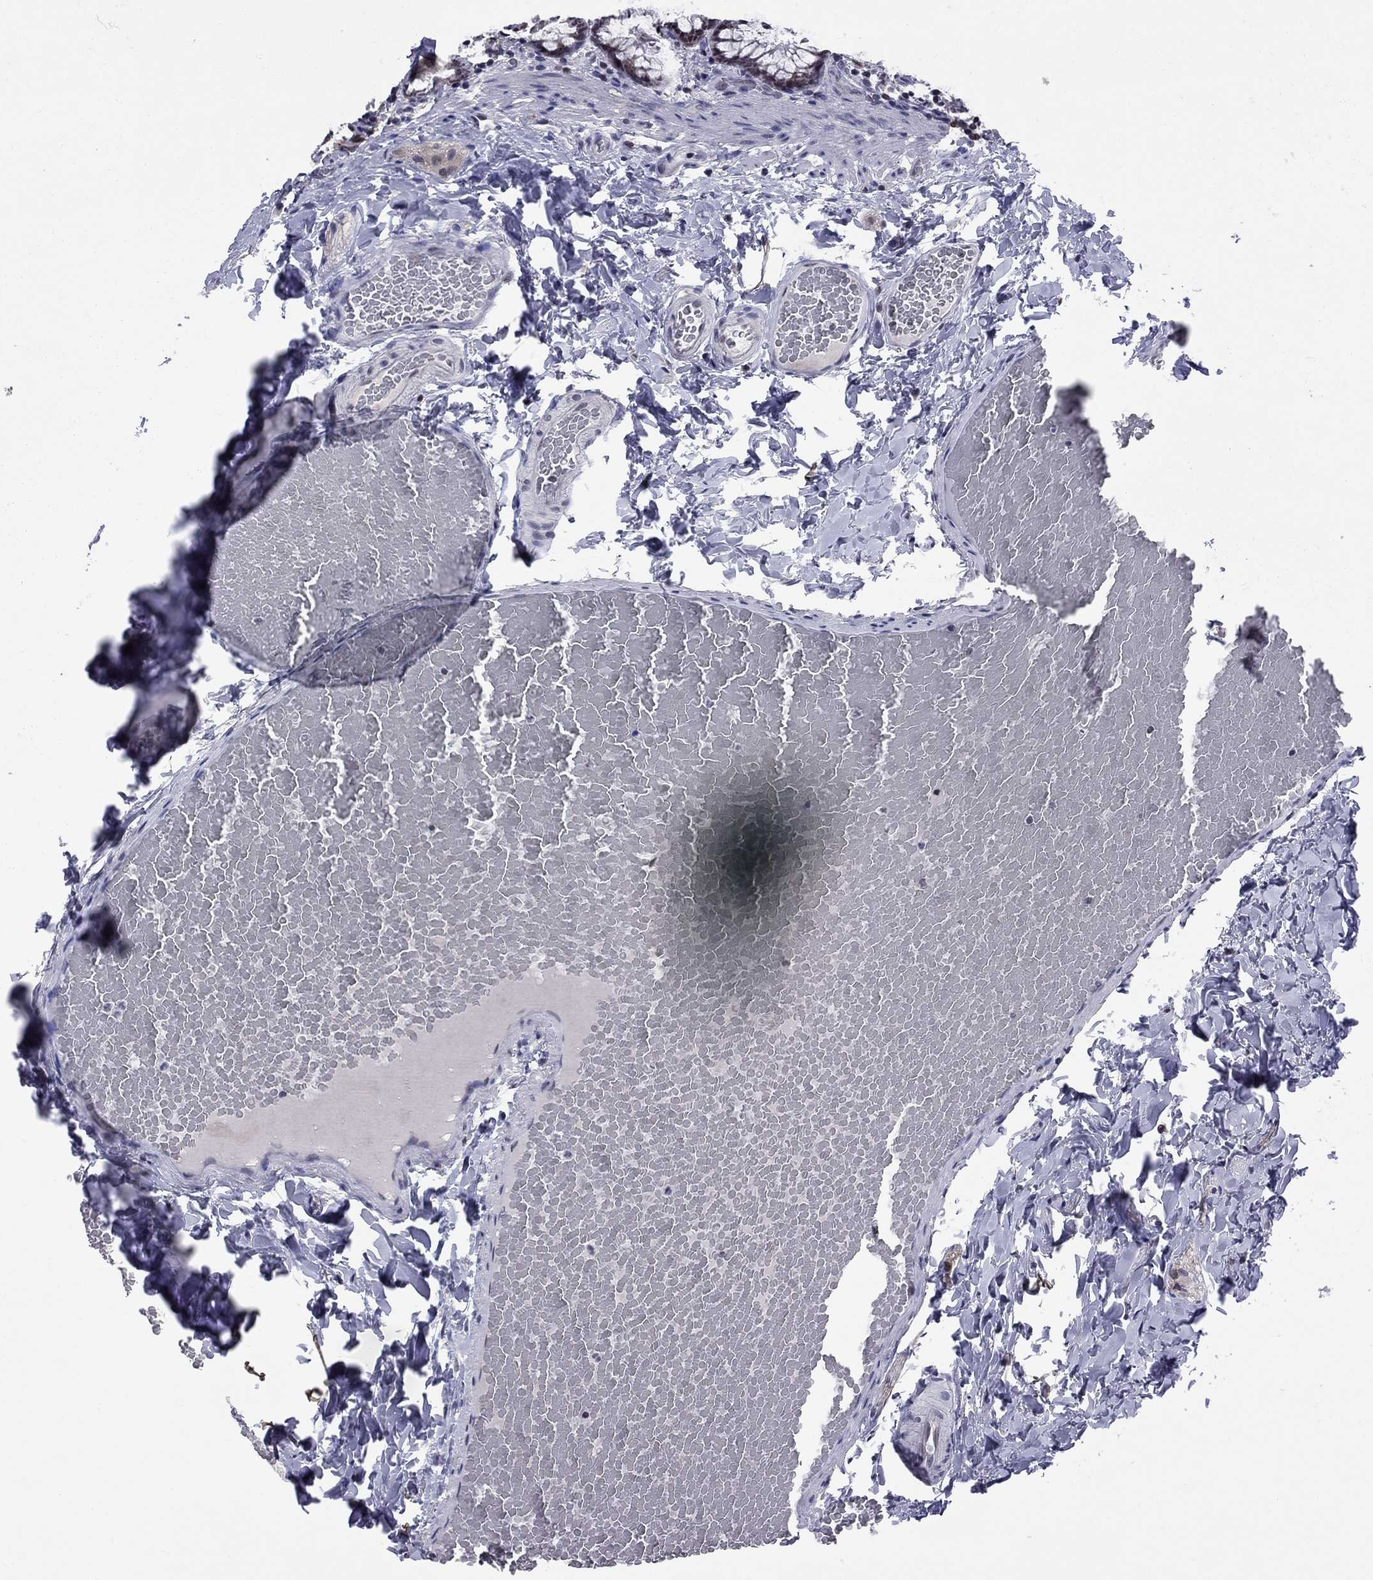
{"staining": {"intensity": "negative", "quantity": "none", "location": "none"}, "tissue": "colon", "cell_type": "Endothelial cells", "image_type": "normal", "snomed": [{"axis": "morphology", "description": "Normal tissue, NOS"}, {"axis": "topography", "description": "Colon"}], "caption": "Endothelial cells show no significant protein positivity in normal colon. Brightfield microscopy of immunohistochemistry stained with DAB (3,3'-diaminobenzidine) (brown) and hematoxylin (blue), captured at high magnification.", "gene": "TAF9", "patient": {"sex": "male", "age": 47}}